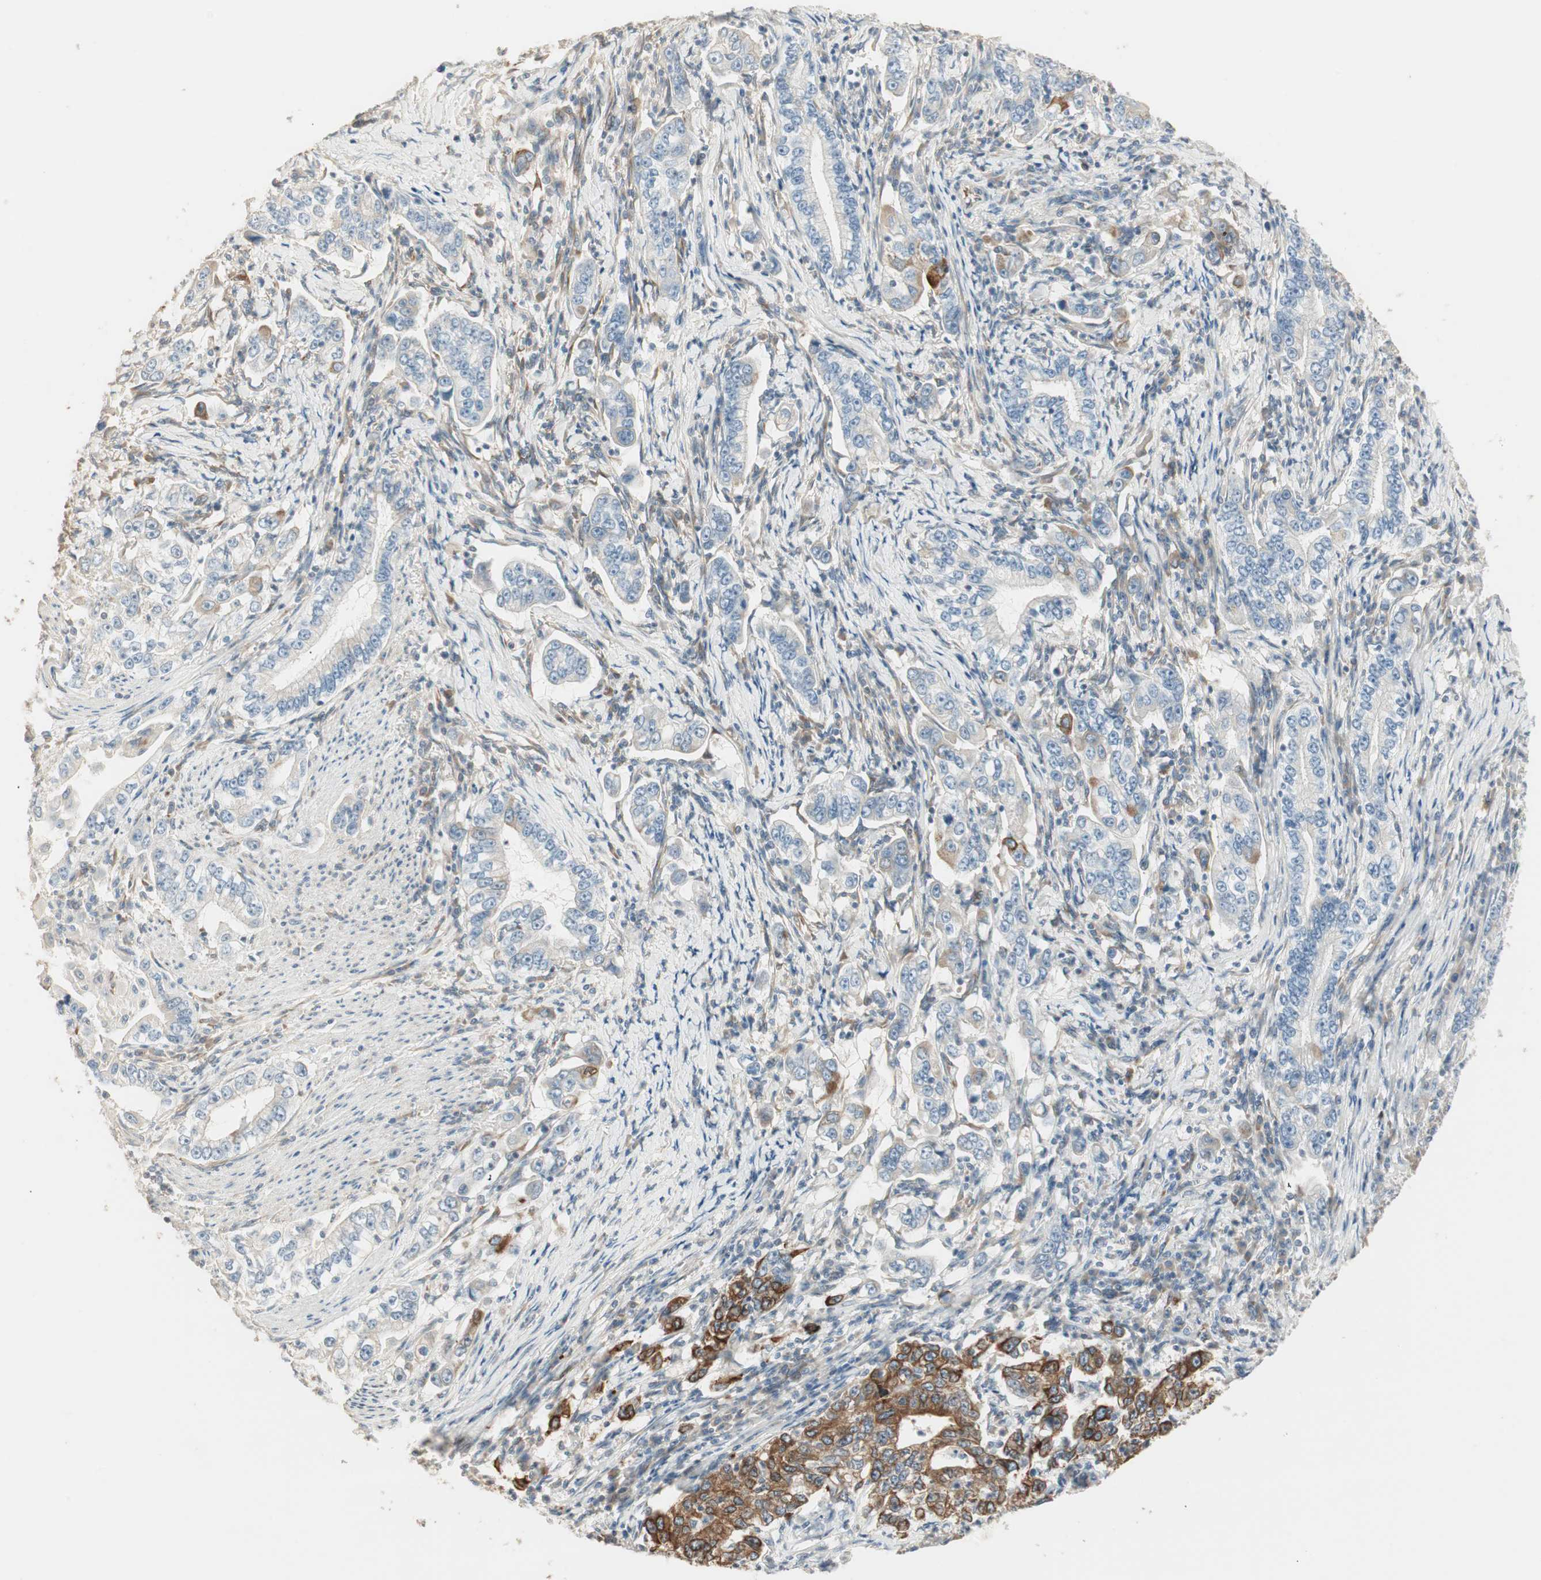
{"staining": {"intensity": "strong", "quantity": ">75%", "location": "cytoplasmic/membranous"}, "tissue": "stomach cancer", "cell_type": "Tumor cells", "image_type": "cancer", "snomed": [{"axis": "morphology", "description": "Adenocarcinoma, NOS"}, {"axis": "topography", "description": "Stomach, lower"}], "caption": "Tumor cells show strong cytoplasmic/membranous staining in about >75% of cells in adenocarcinoma (stomach).", "gene": "TASOR", "patient": {"sex": "female", "age": 72}}